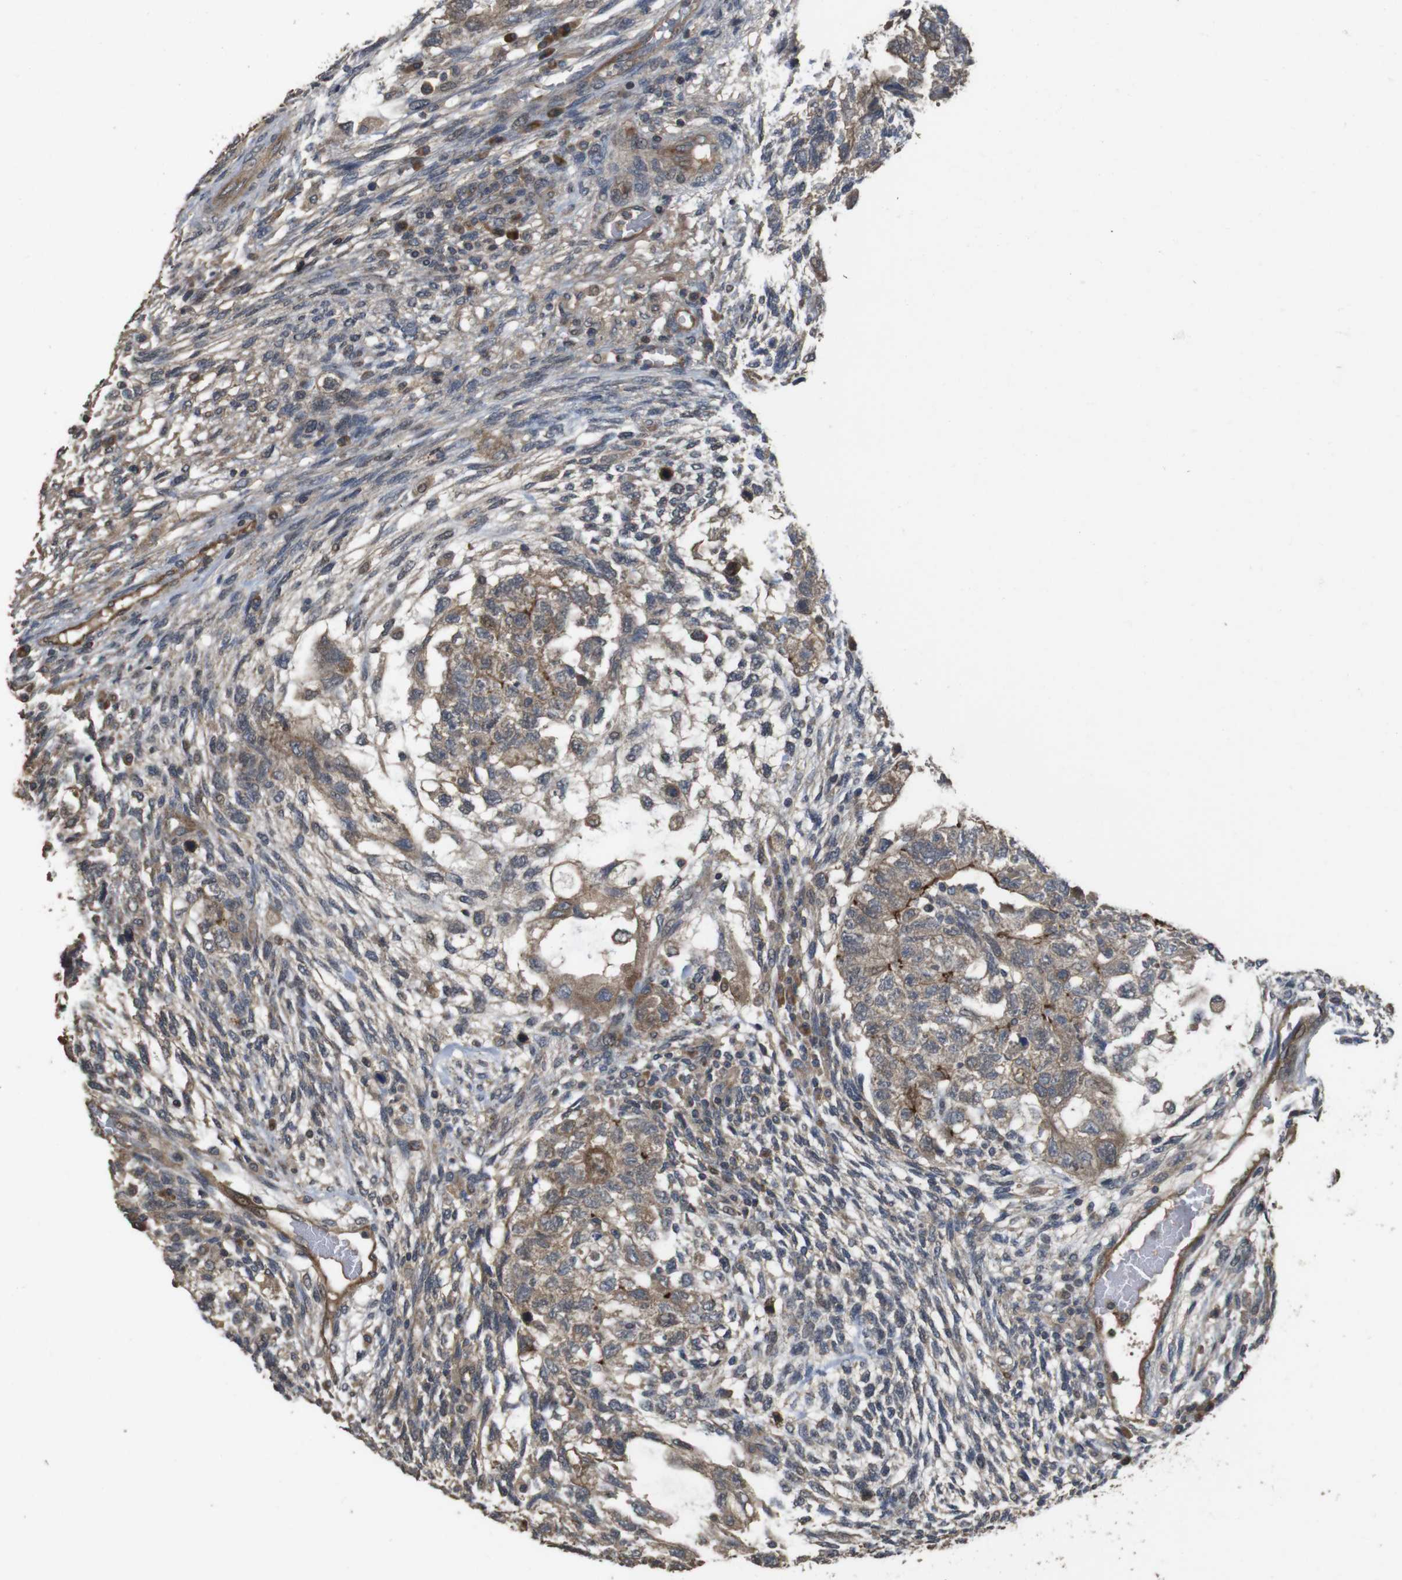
{"staining": {"intensity": "moderate", "quantity": ">75%", "location": "cytoplasmic/membranous"}, "tissue": "testis cancer", "cell_type": "Tumor cells", "image_type": "cancer", "snomed": [{"axis": "morphology", "description": "Normal tissue, NOS"}, {"axis": "morphology", "description": "Carcinoma, Embryonal, NOS"}, {"axis": "topography", "description": "Testis"}], "caption": "Testis cancer stained for a protein shows moderate cytoplasmic/membranous positivity in tumor cells.", "gene": "PCDHB10", "patient": {"sex": "male", "age": 36}}